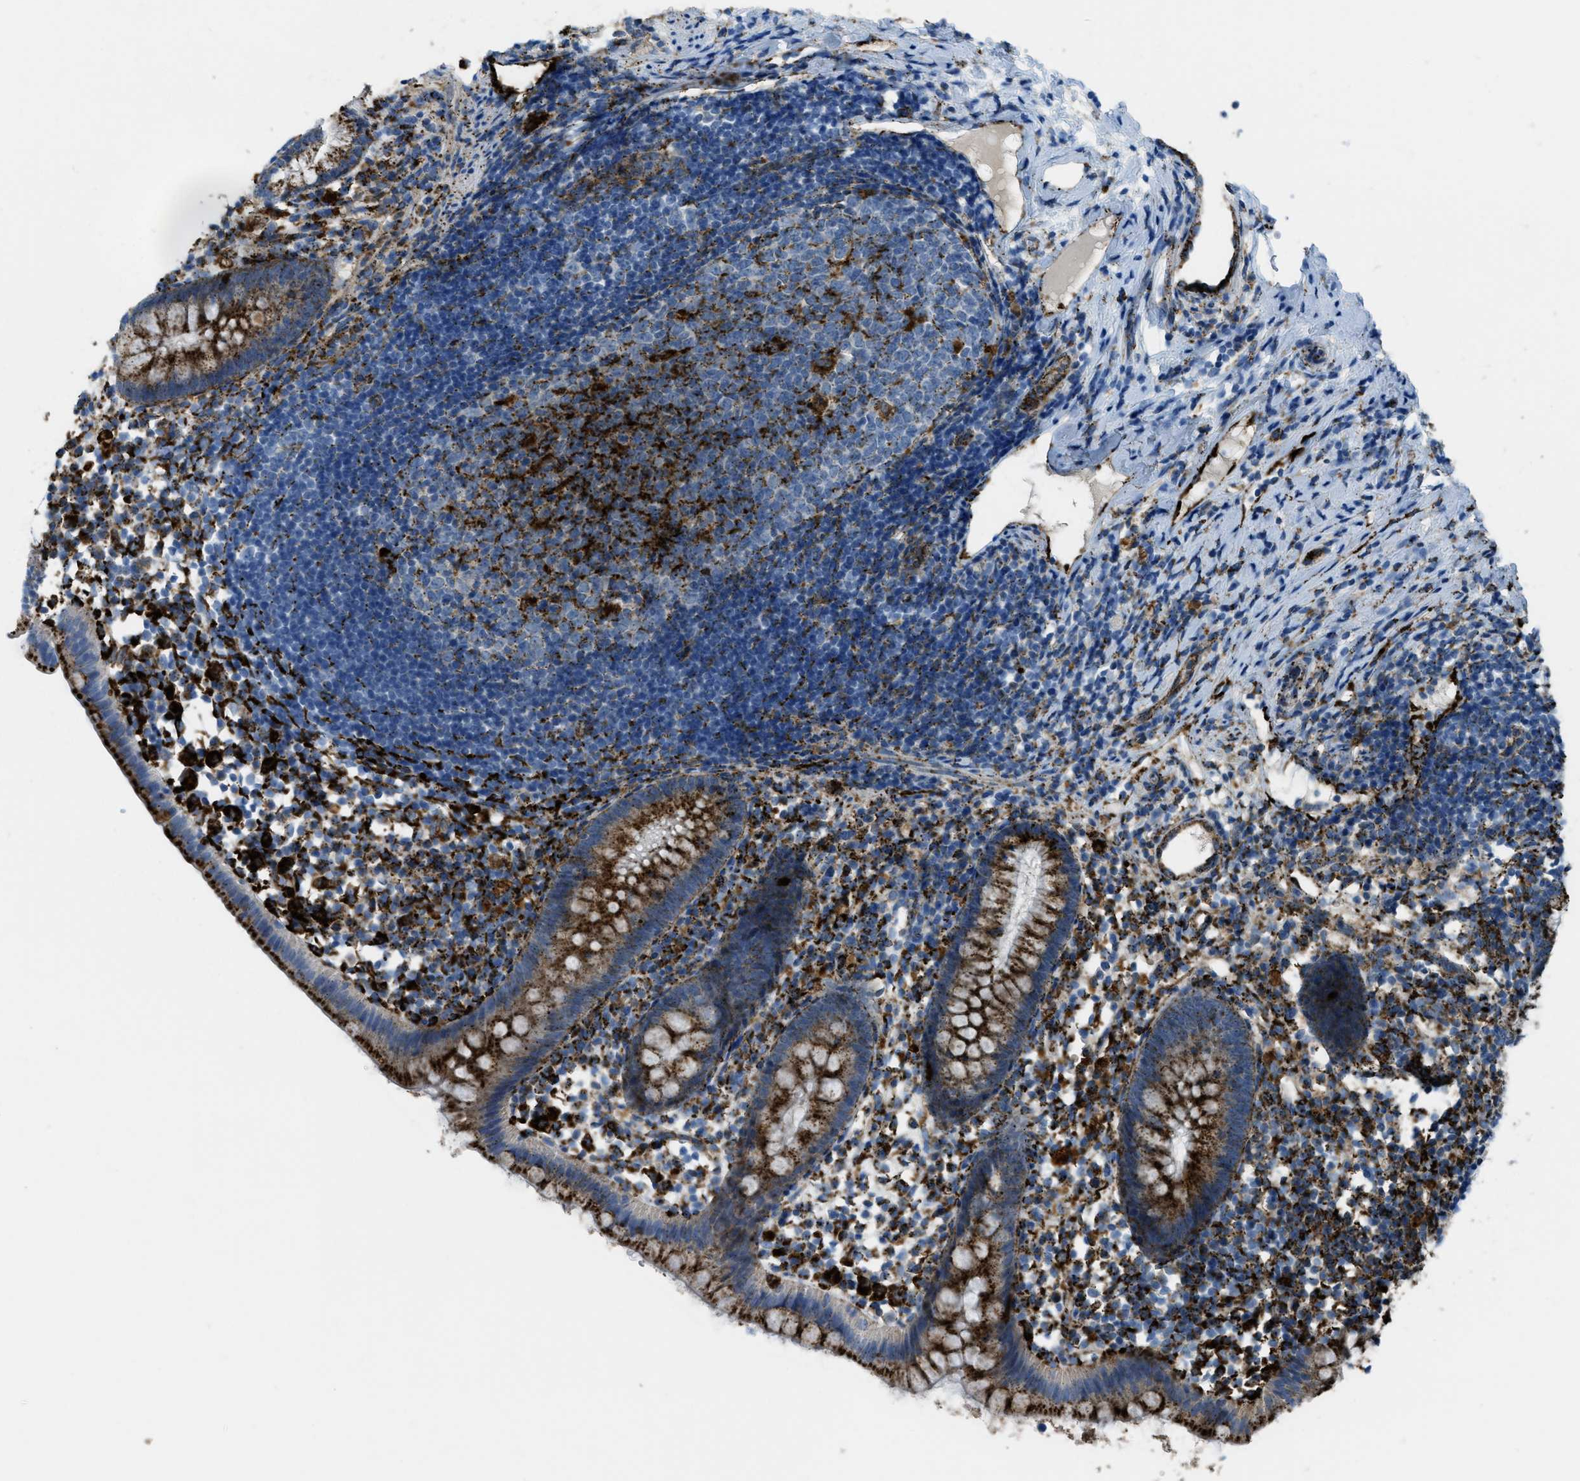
{"staining": {"intensity": "strong", "quantity": ">75%", "location": "cytoplasmic/membranous"}, "tissue": "appendix", "cell_type": "Glandular cells", "image_type": "normal", "snomed": [{"axis": "morphology", "description": "Normal tissue, NOS"}, {"axis": "topography", "description": "Appendix"}], "caption": "The image displays staining of unremarkable appendix, revealing strong cytoplasmic/membranous protein staining (brown color) within glandular cells. (Brightfield microscopy of DAB IHC at high magnification).", "gene": "SCARB2", "patient": {"sex": "female", "age": 20}}